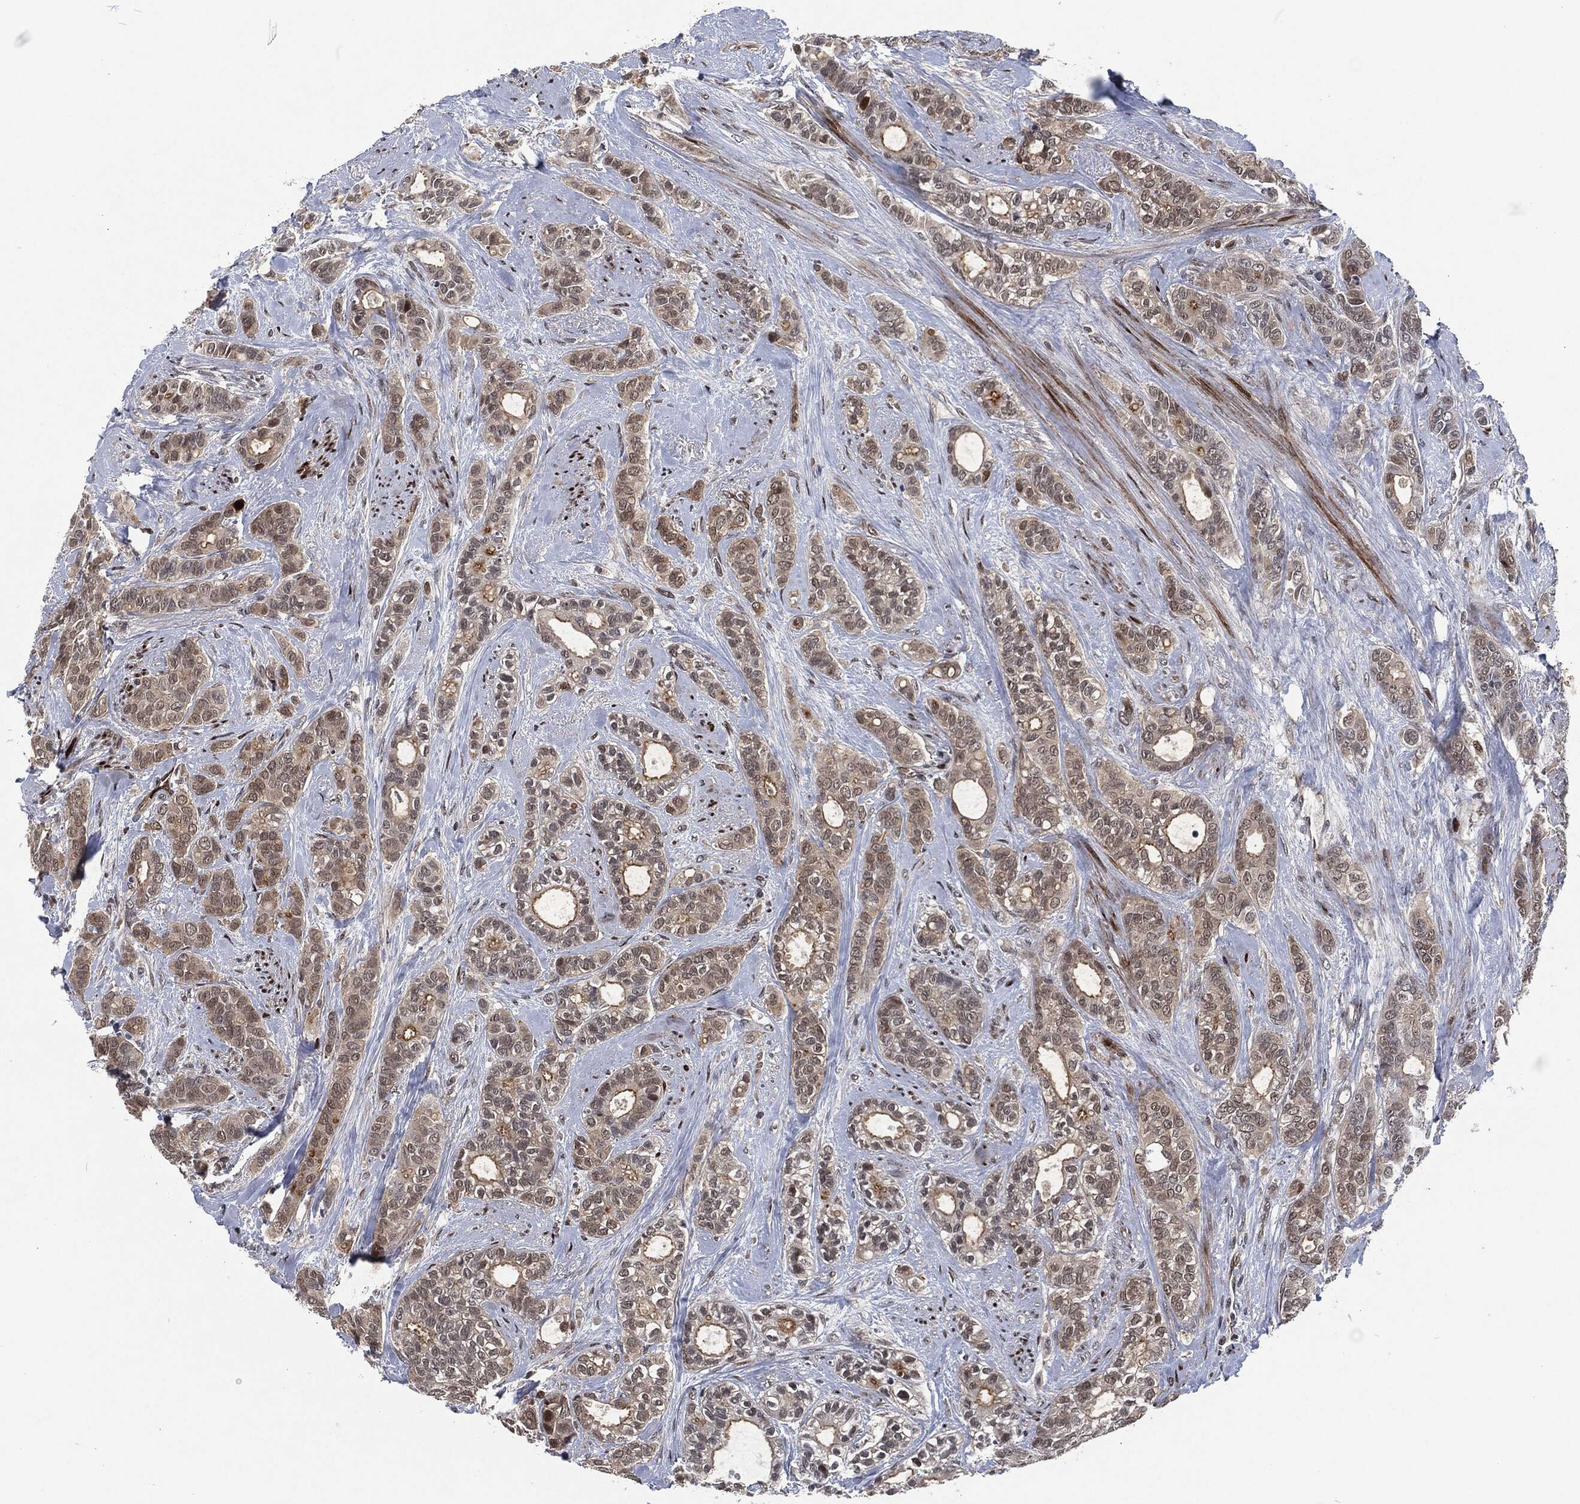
{"staining": {"intensity": "negative", "quantity": "none", "location": "none"}, "tissue": "breast cancer", "cell_type": "Tumor cells", "image_type": "cancer", "snomed": [{"axis": "morphology", "description": "Duct carcinoma"}, {"axis": "topography", "description": "Breast"}], "caption": "High power microscopy histopathology image of an IHC micrograph of intraductal carcinoma (breast), revealing no significant expression in tumor cells.", "gene": "EGFR", "patient": {"sex": "female", "age": 71}}